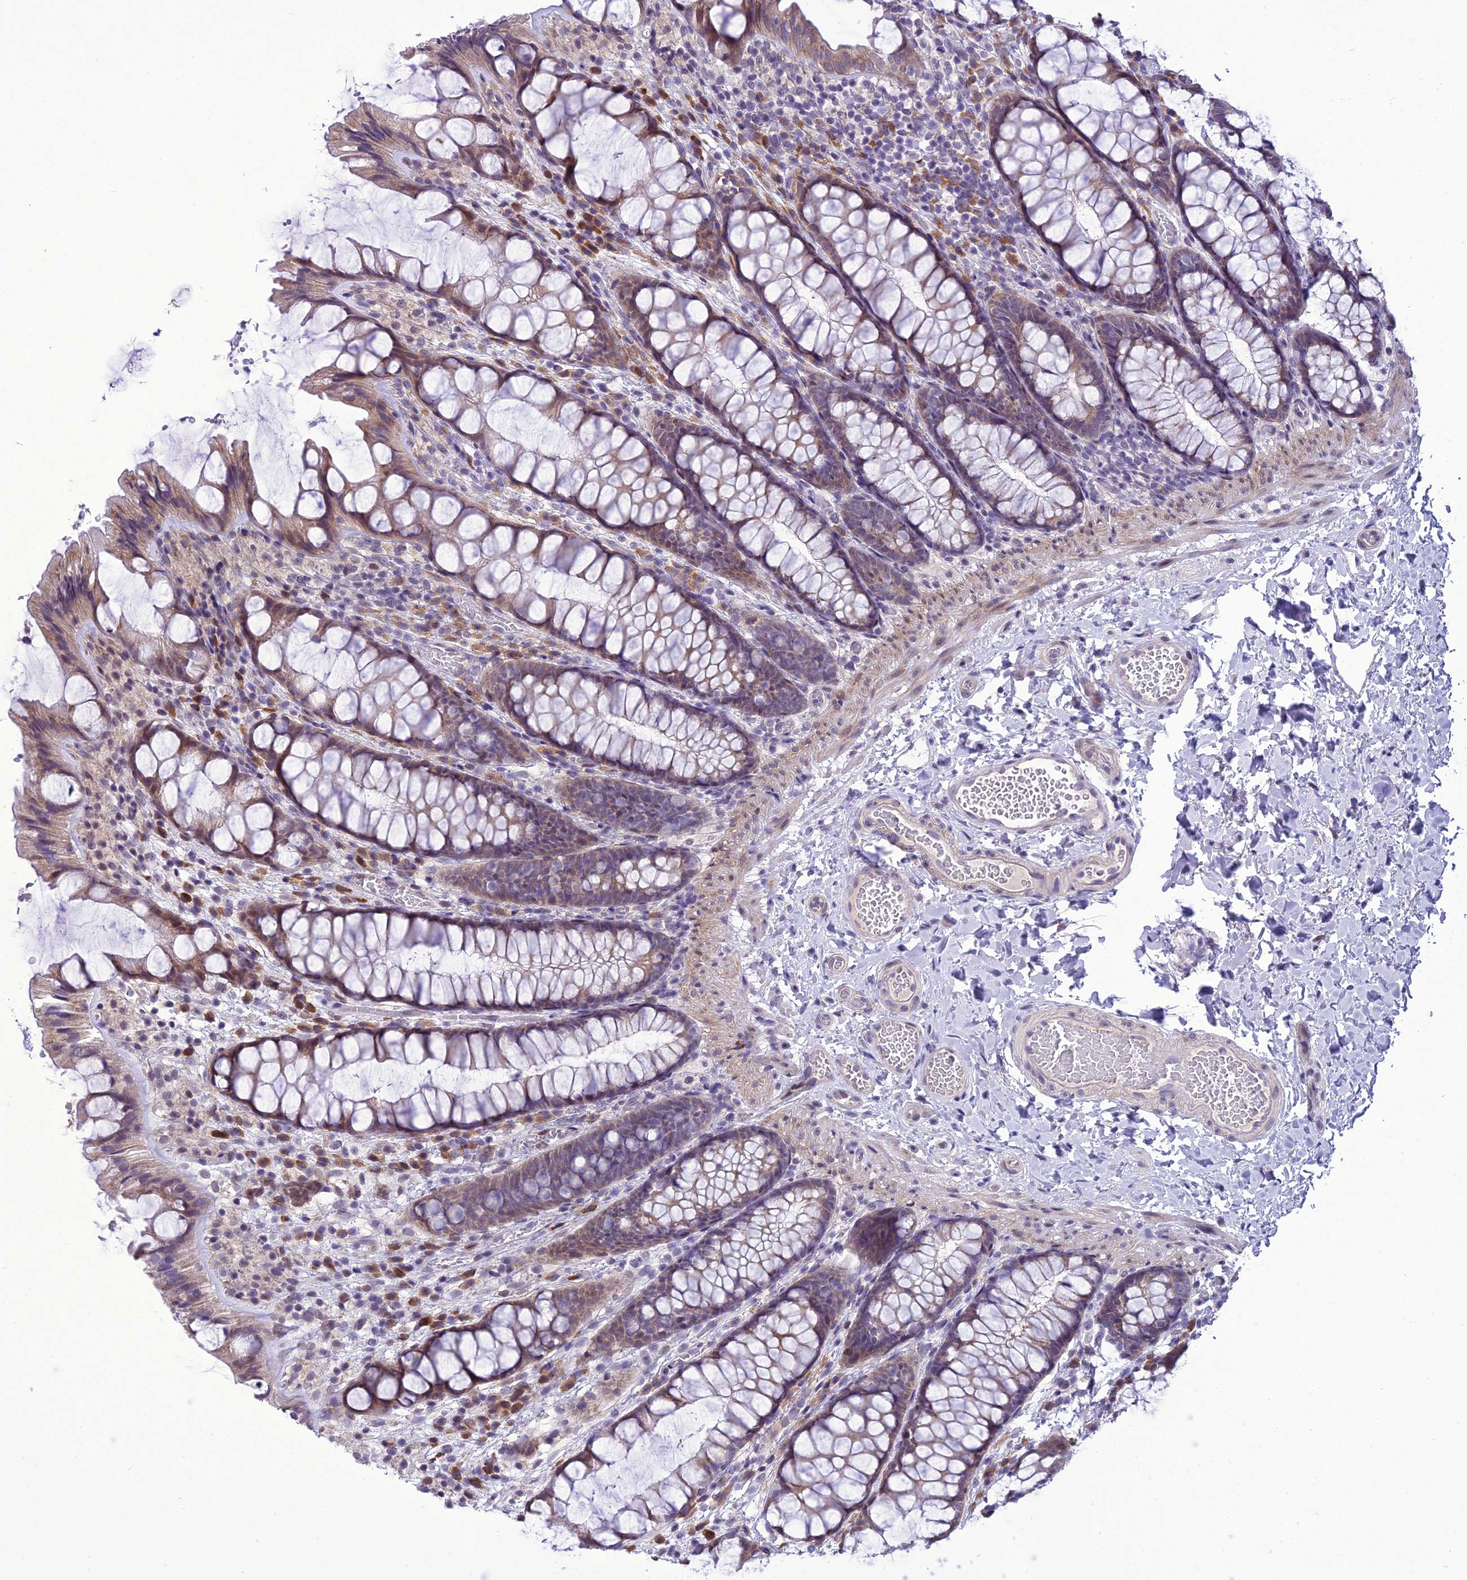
{"staining": {"intensity": "weak", "quantity": ">75%", "location": "cytoplasmic/membranous"}, "tissue": "colon", "cell_type": "Endothelial cells", "image_type": "normal", "snomed": [{"axis": "morphology", "description": "Normal tissue, NOS"}, {"axis": "topography", "description": "Colon"}], "caption": "A high-resolution photomicrograph shows immunohistochemistry (IHC) staining of benign colon, which reveals weak cytoplasmic/membranous staining in about >75% of endothelial cells.", "gene": "NEURL2", "patient": {"sex": "male", "age": 47}}